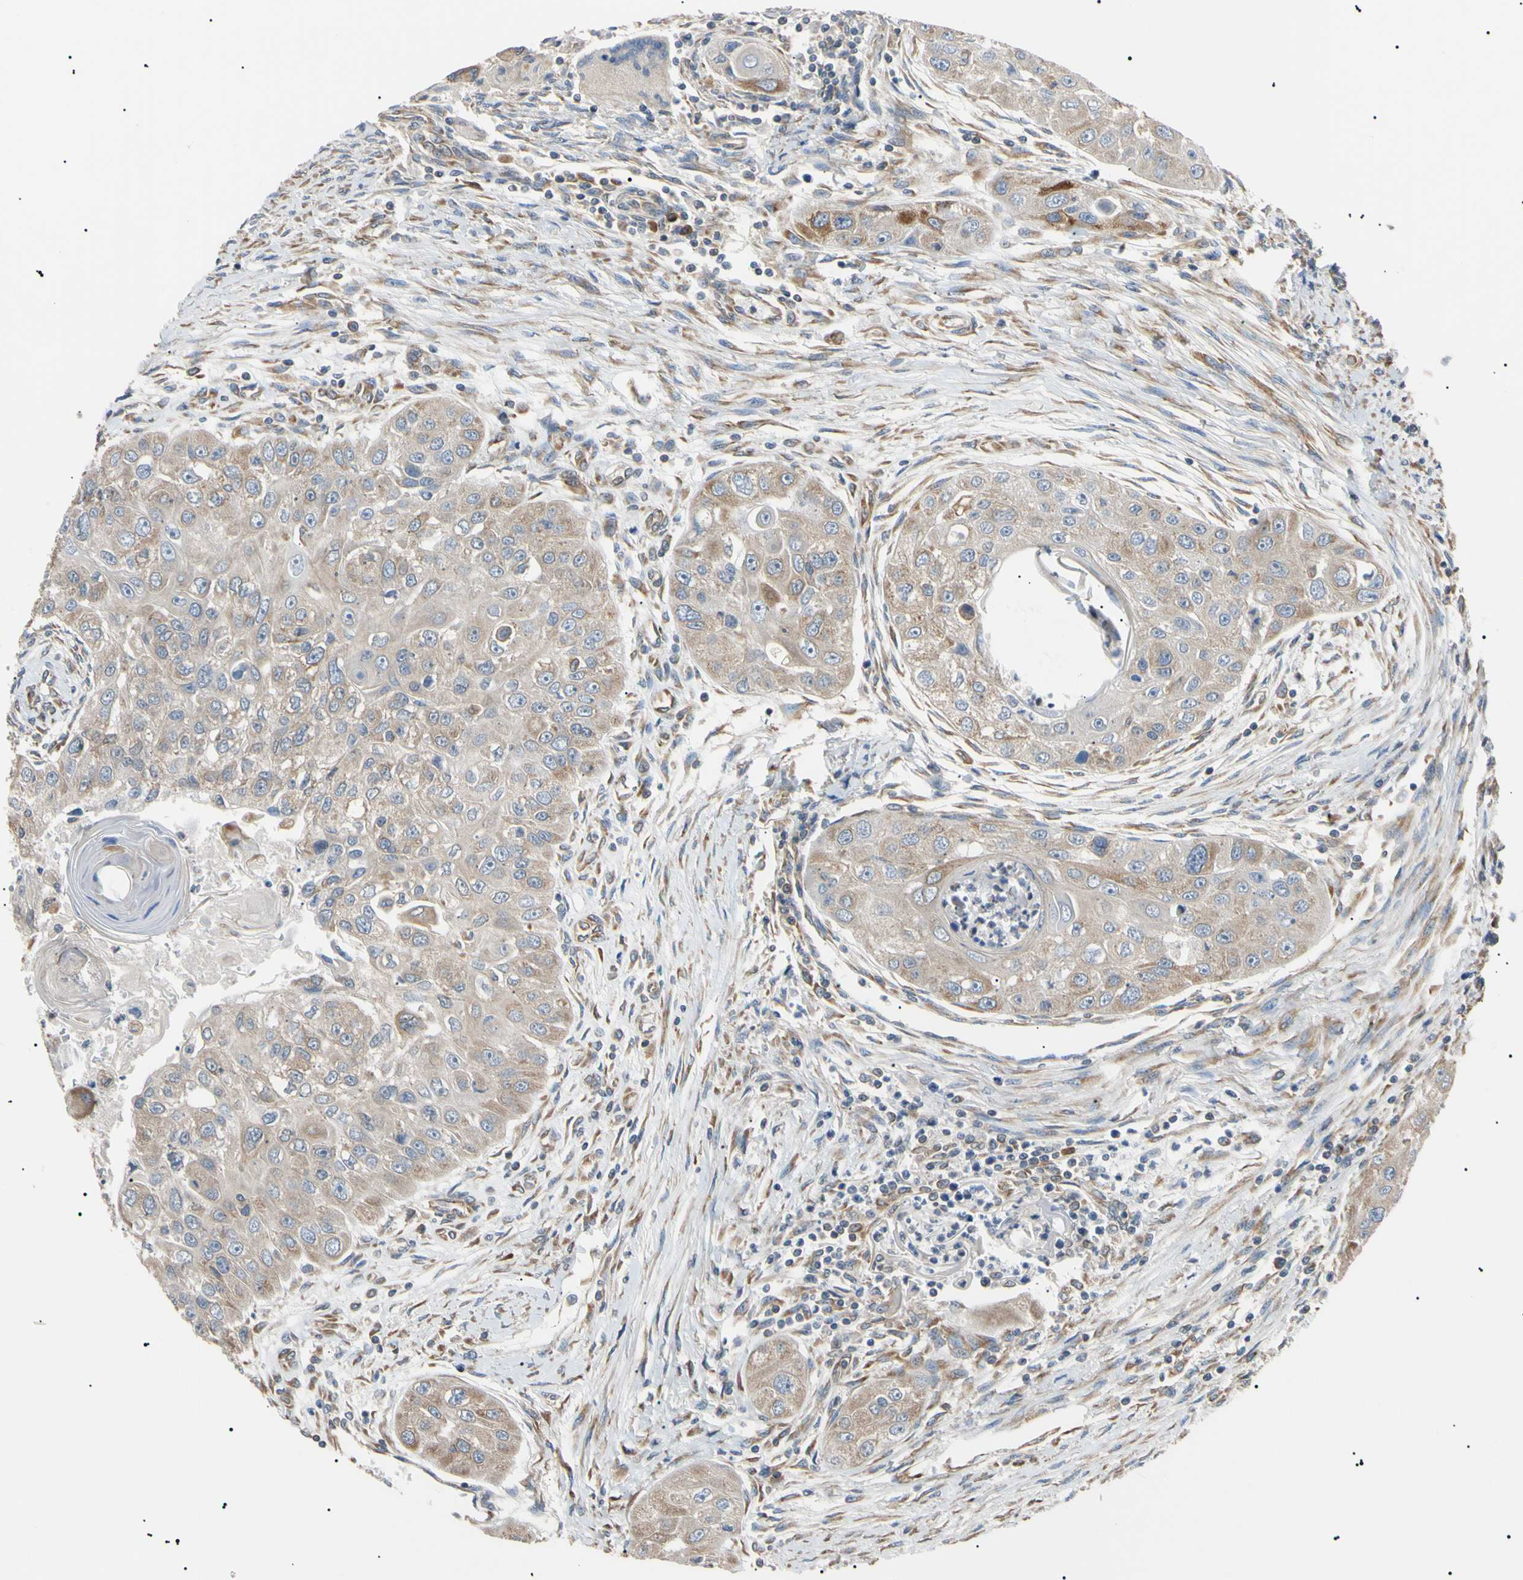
{"staining": {"intensity": "weak", "quantity": ">75%", "location": "cytoplasmic/membranous"}, "tissue": "head and neck cancer", "cell_type": "Tumor cells", "image_type": "cancer", "snomed": [{"axis": "morphology", "description": "Normal tissue, NOS"}, {"axis": "morphology", "description": "Squamous cell carcinoma, NOS"}, {"axis": "topography", "description": "Skeletal muscle"}, {"axis": "topography", "description": "Head-Neck"}], "caption": "Head and neck squamous cell carcinoma stained with a brown dye displays weak cytoplasmic/membranous positive staining in about >75% of tumor cells.", "gene": "VAPA", "patient": {"sex": "male", "age": 51}}